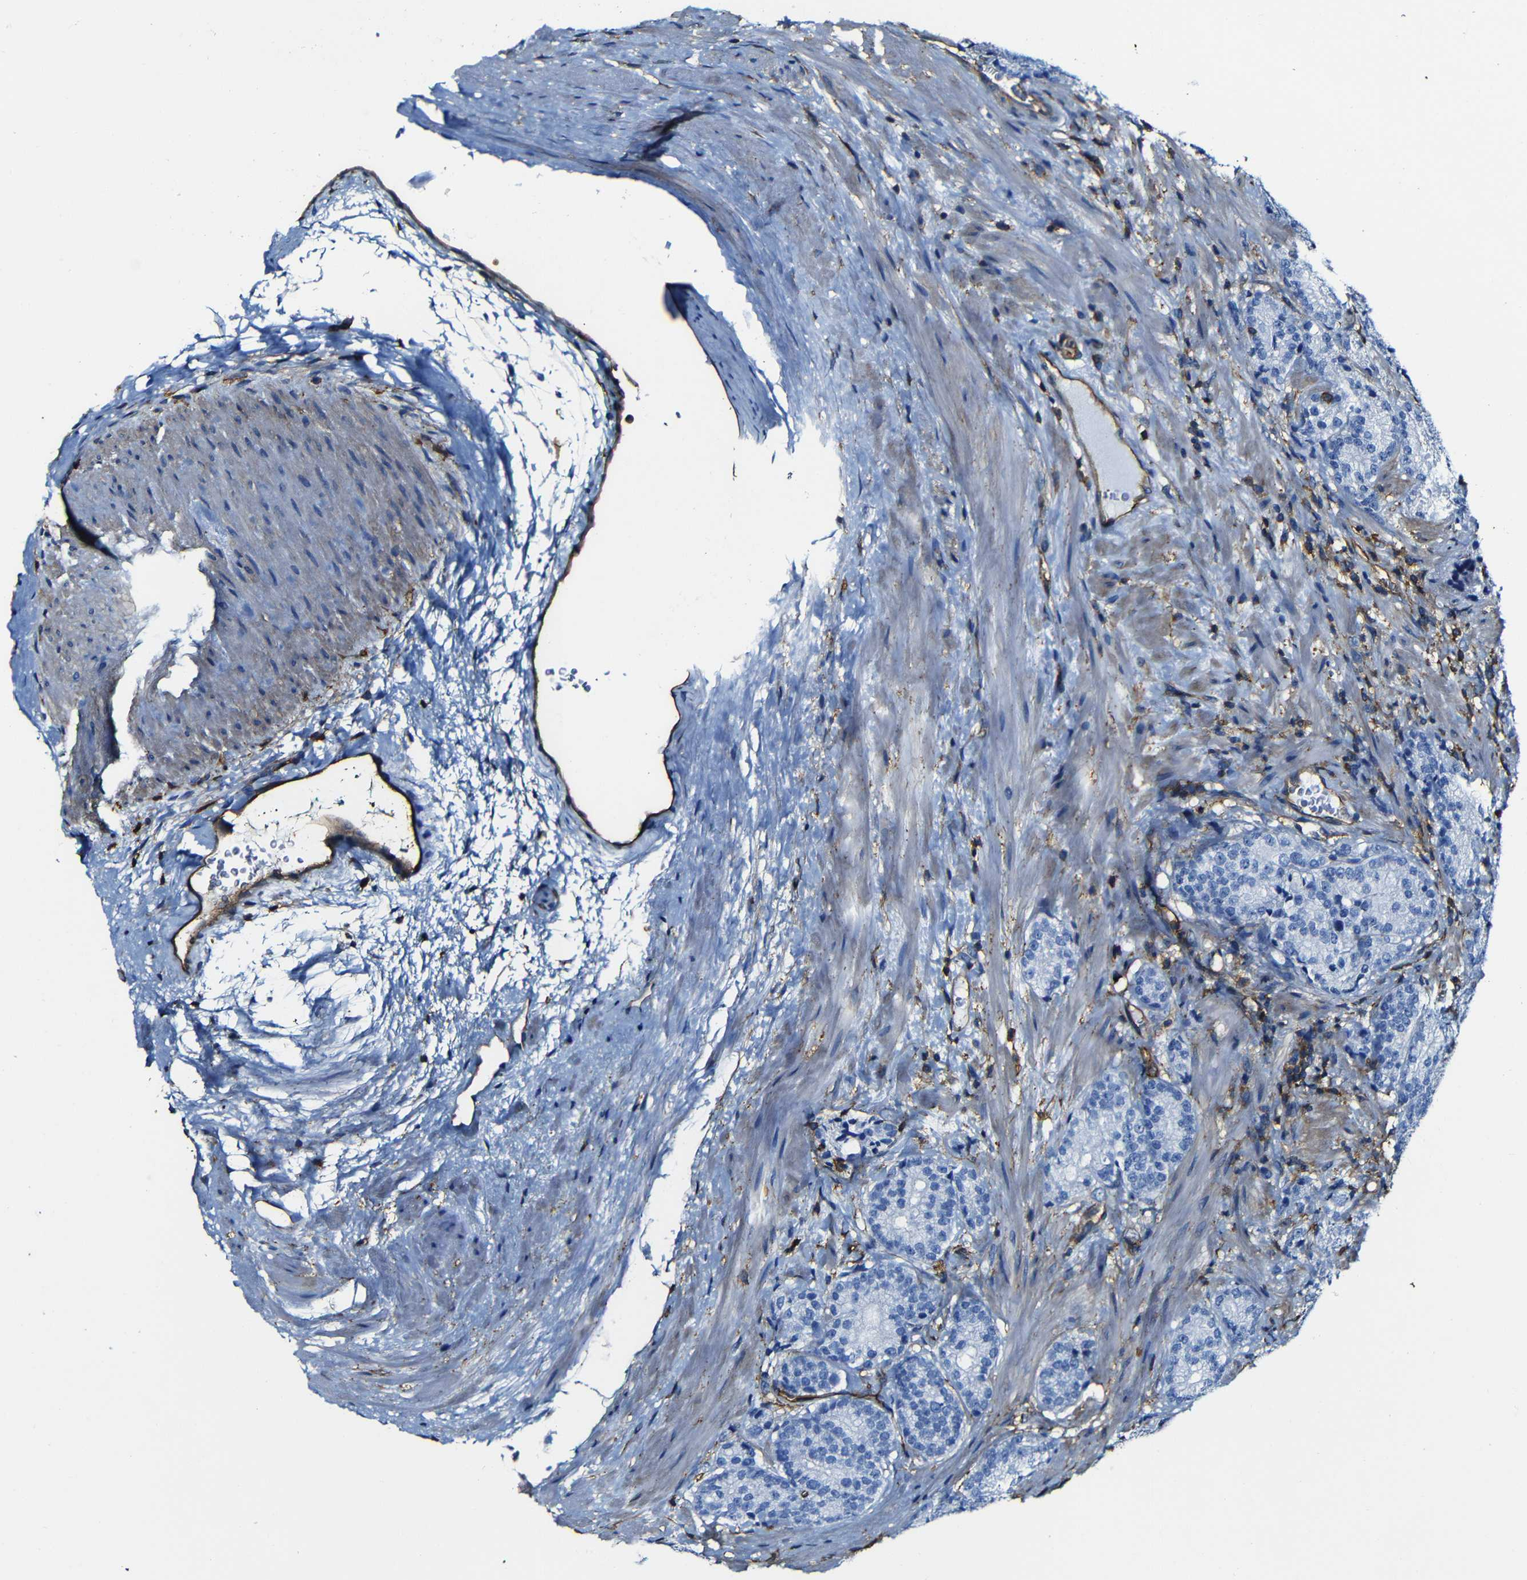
{"staining": {"intensity": "negative", "quantity": "none", "location": "none"}, "tissue": "prostate cancer", "cell_type": "Tumor cells", "image_type": "cancer", "snomed": [{"axis": "morphology", "description": "Adenocarcinoma, High grade"}, {"axis": "topography", "description": "Prostate"}], "caption": "IHC micrograph of human high-grade adenocarcinoma (prostate) stained for a protein (brown), which exhibits no expression in tumor cells. (Immunohistochemistry, brightfield microscopy, high magnification).", "gene": "MSN", "patient": {"sex": "male", "age": 61}}